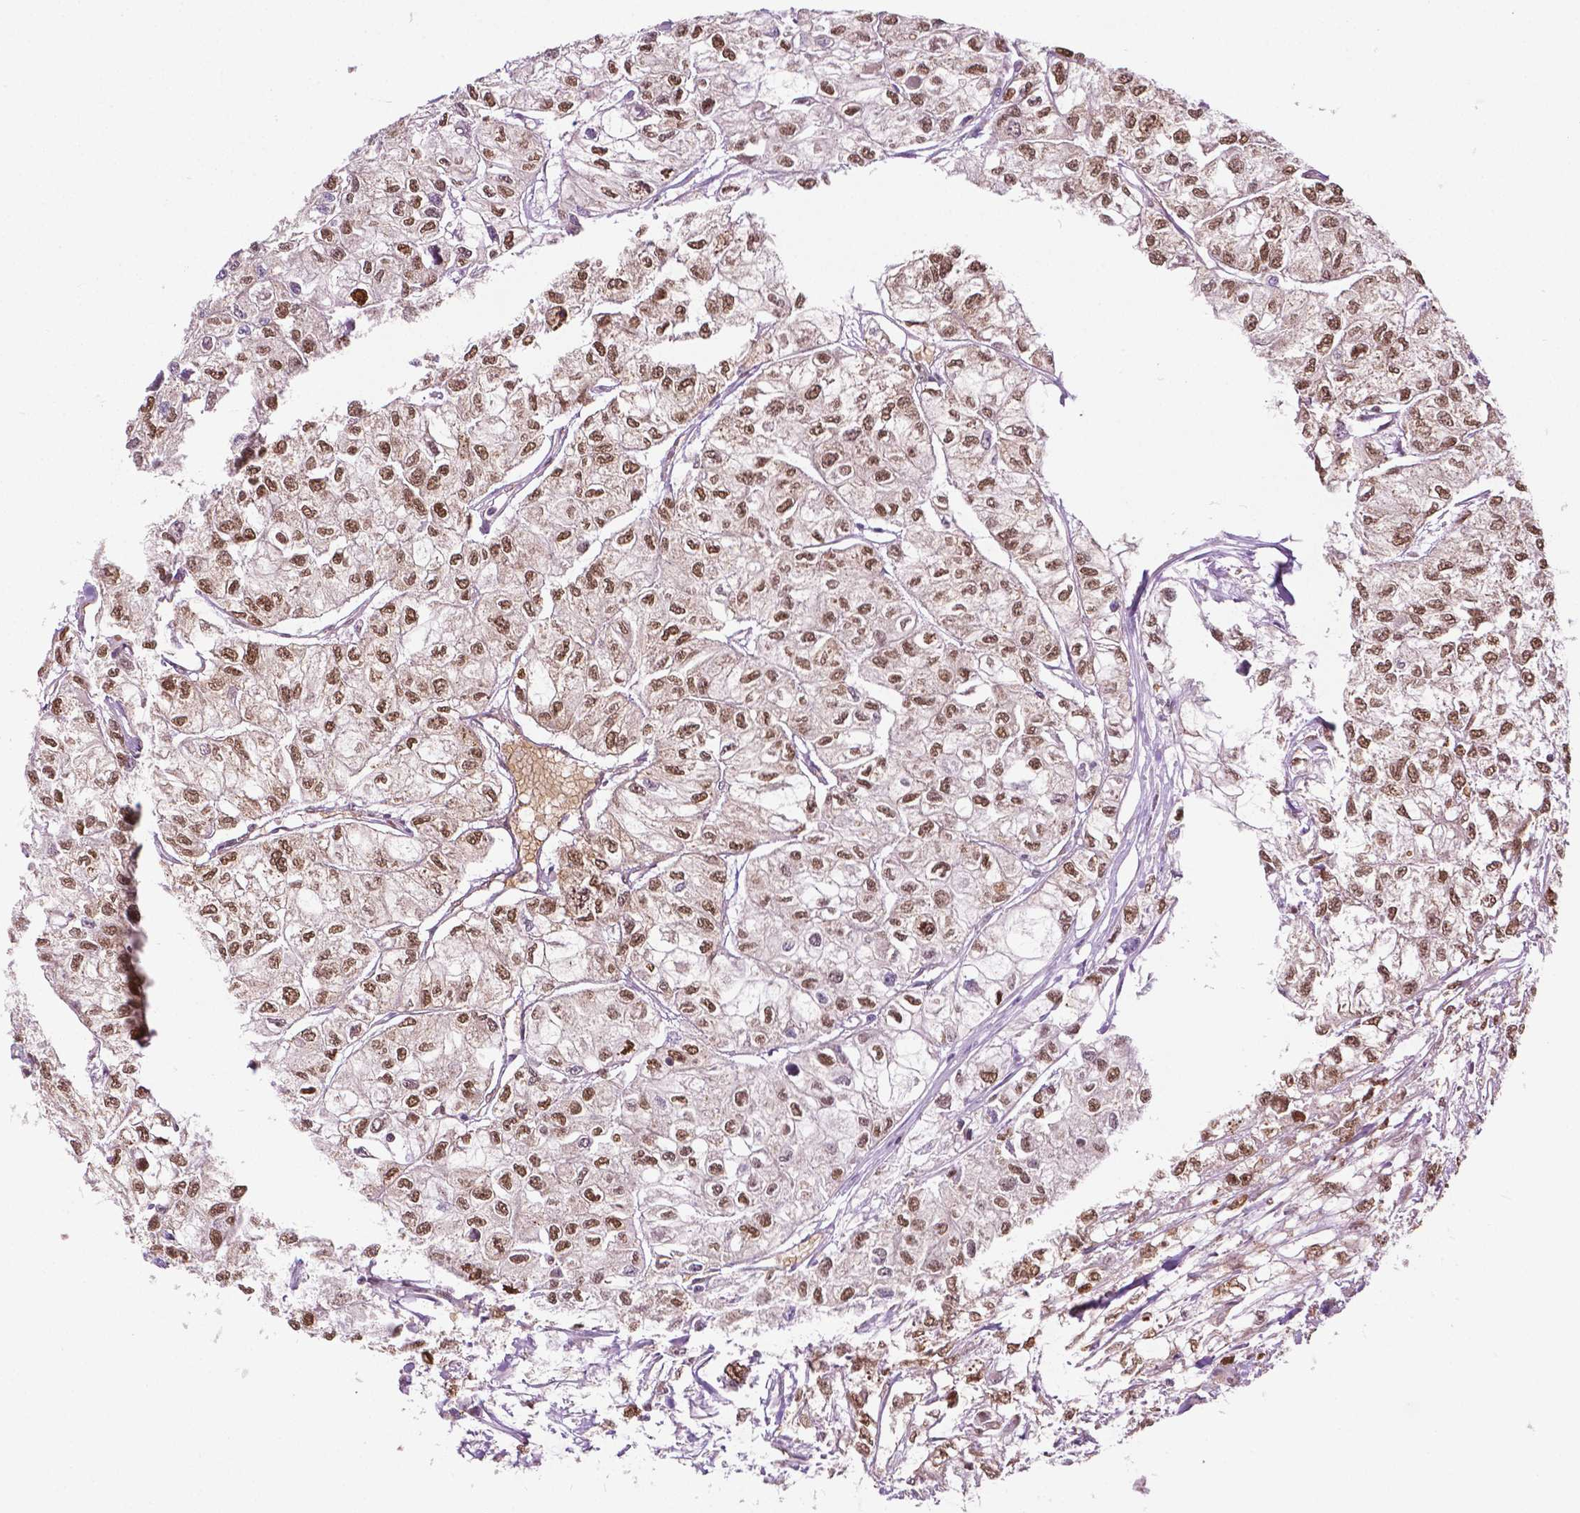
{"staining": {"intensity": "moderate", "quantity": ">75%", "location": "nuclear"}, "tissue": "renal cancer", "cell_type": "Tumor cells", "image_type": "cancer", "snomed": [{"axis": "morphology", "description": "Adenocarcinoma, NOS"}, {"axis": "topography", "description": "Kidney"}], "caption": "Human renal adenocarcinoma stained for a protein (brown) displays moderate nuclear positive staining in about >75% of tumor cells.", "gene": "ZNF41", "patient": {"sex": "male", "age": 56}}